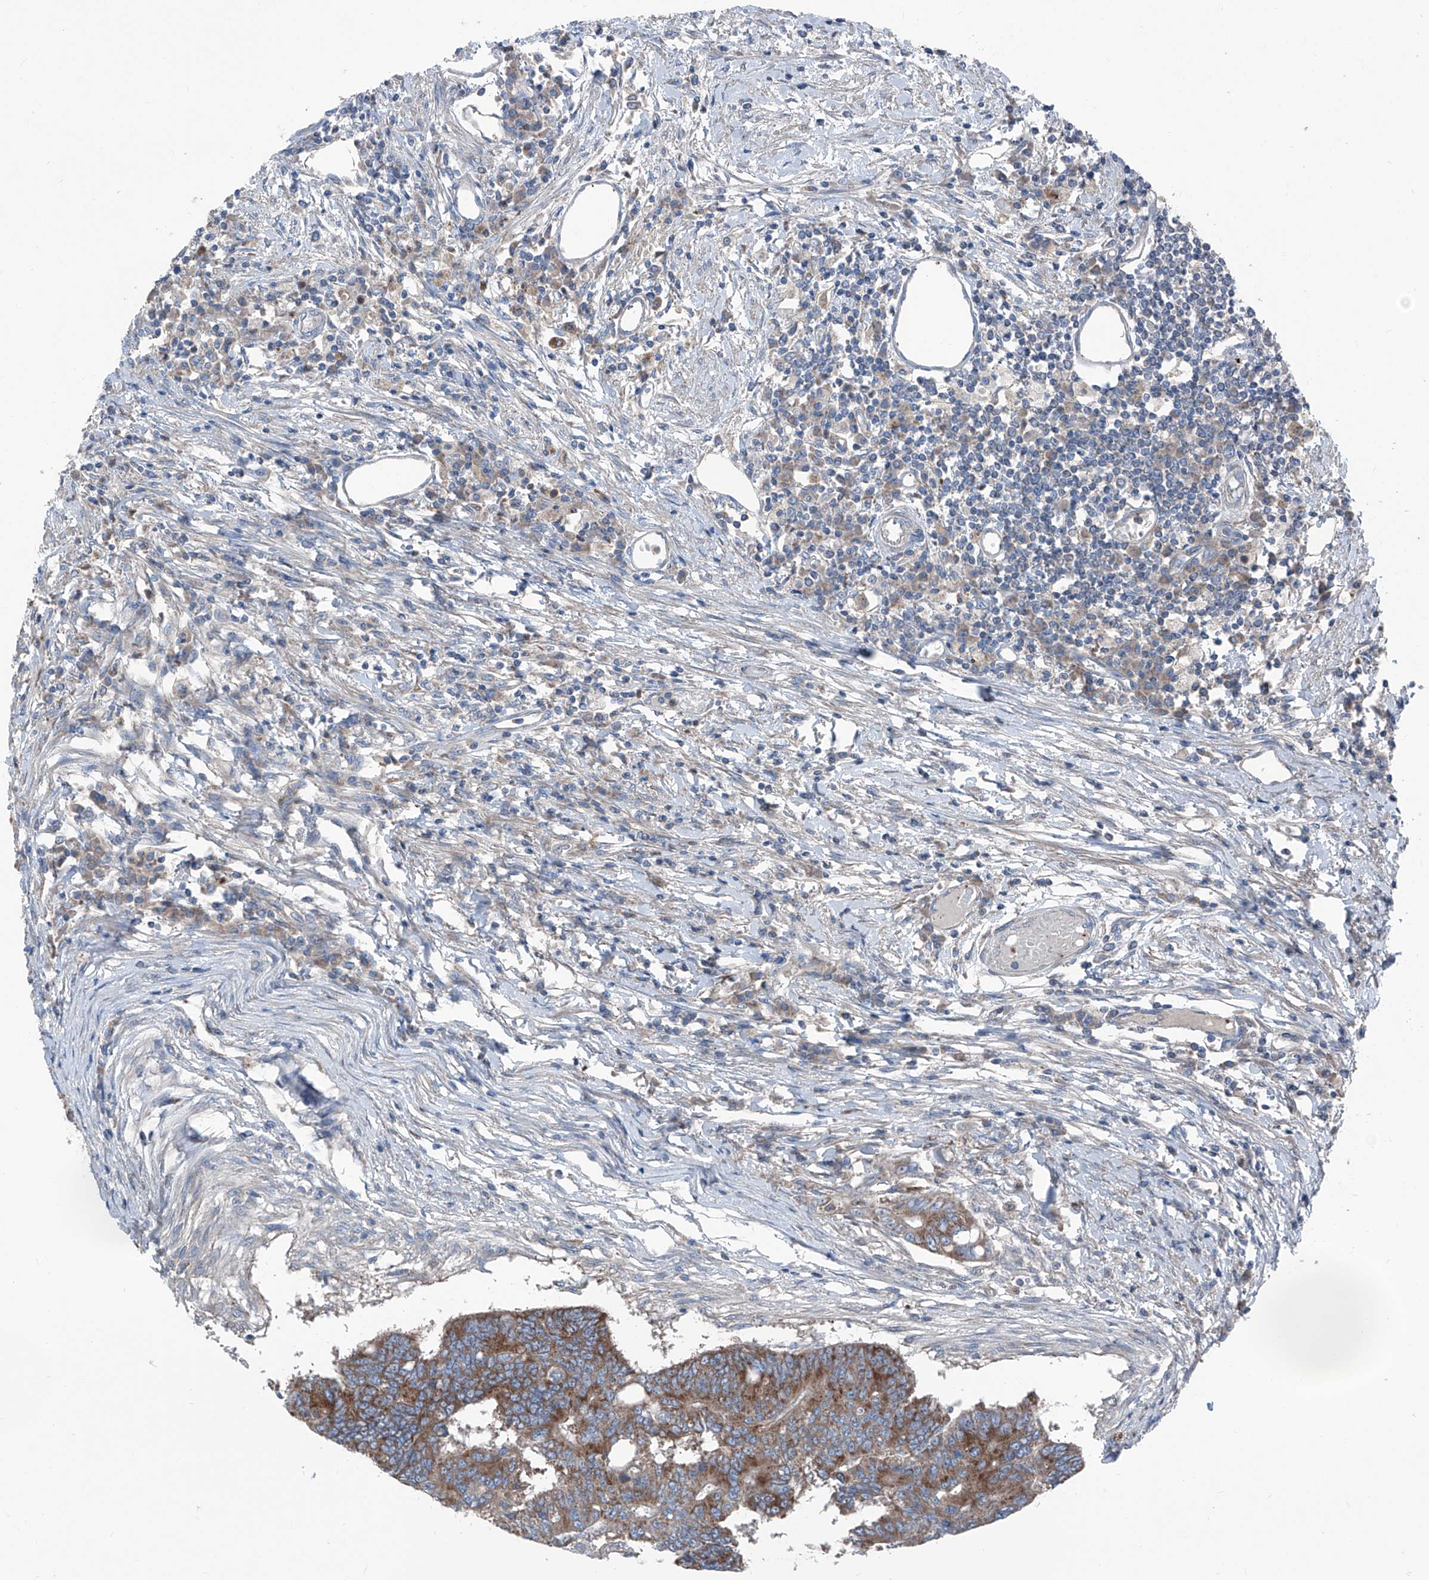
{"staining": {"intensity": "moderate", "quantity": ">75%", "location": "cytoplasmic/membranous"}, "tissue": "colorectal cancer", "cell_type": "Tumor cells", "image_type": "cancer", "snomed": [{"axis": "morphology", "description": "Adenoma, NOS"}, {"axis": "morphology", "description": "Adenocarcinoma, NOS"}, {"axis": "topography", "description": "Colon"}], "caption": "This is an image of immunohistochemistry (IHC) staining of adenocarcinoma (colorectal), which shows moderate expression in the cytoplasmic/membranous of tumor cells.", "gene": "GPAT3", "patient": {"sex": "male", "age": 79}}